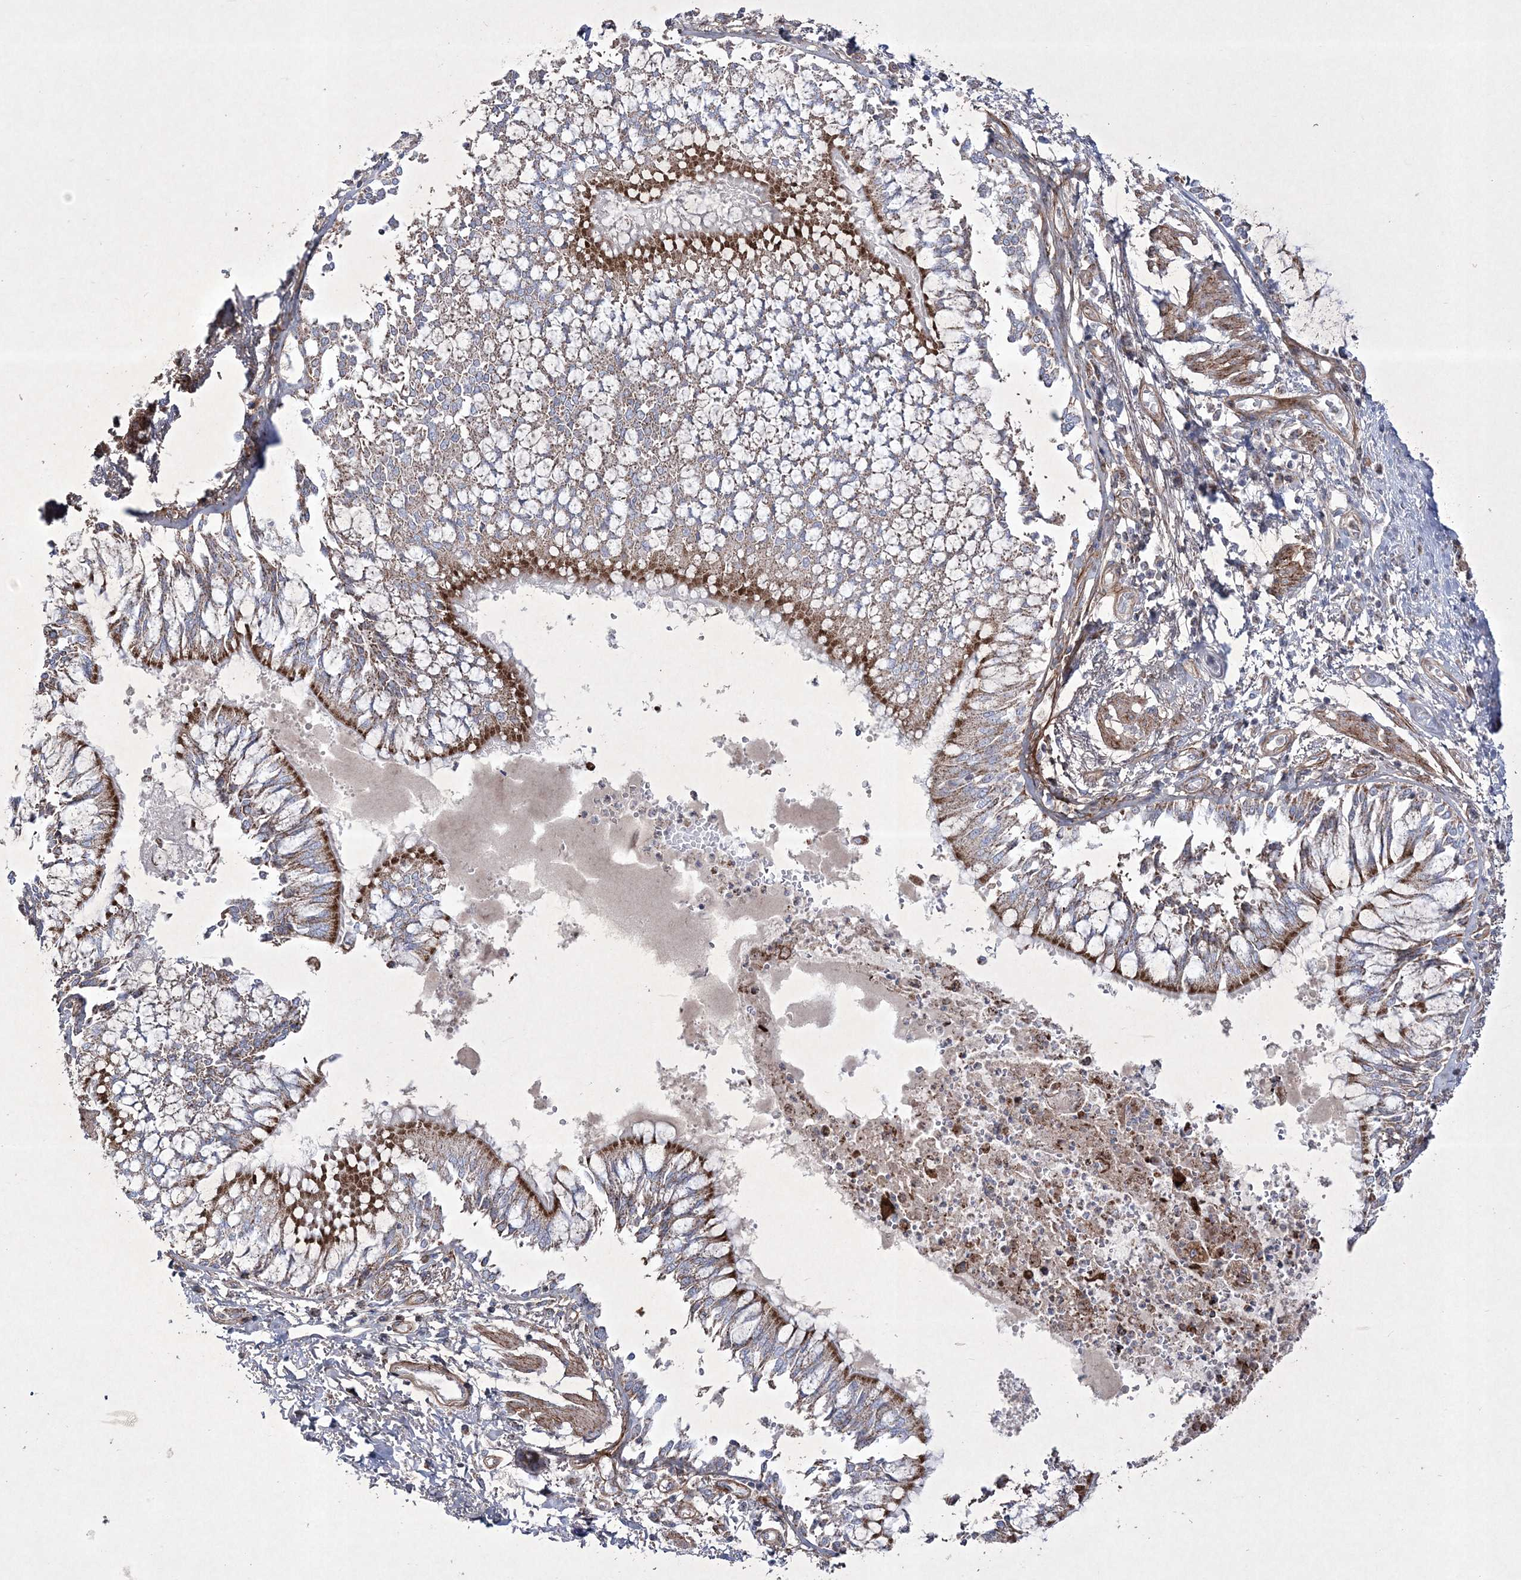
{"staining": {"intensity": "moderate", "quantity": ">75%", "location": "cytoplasmic/membranous"}, "tissue": "bronchus", "cell_type": "Respiratory epithelial cells", "image_type": "normal", "snomed": [{"axis": "morphology", "description": "Normal tissue, NOS"}, {"axis": "topography", "description": "Cartilage tissue"}, {"axis": "topography", "description": "Bronchus"}, {"axis": "topography", "description": "Lung"}], "caption": "Immunohistochemical staining of normal human bronchus shows >75% levels of moderate cytoplasmic/membranous protein staining in approximately >75% of respiratory epithelial cells.", "gene": "RICTOR", "patient": {"sex": "female", "age": 49}}